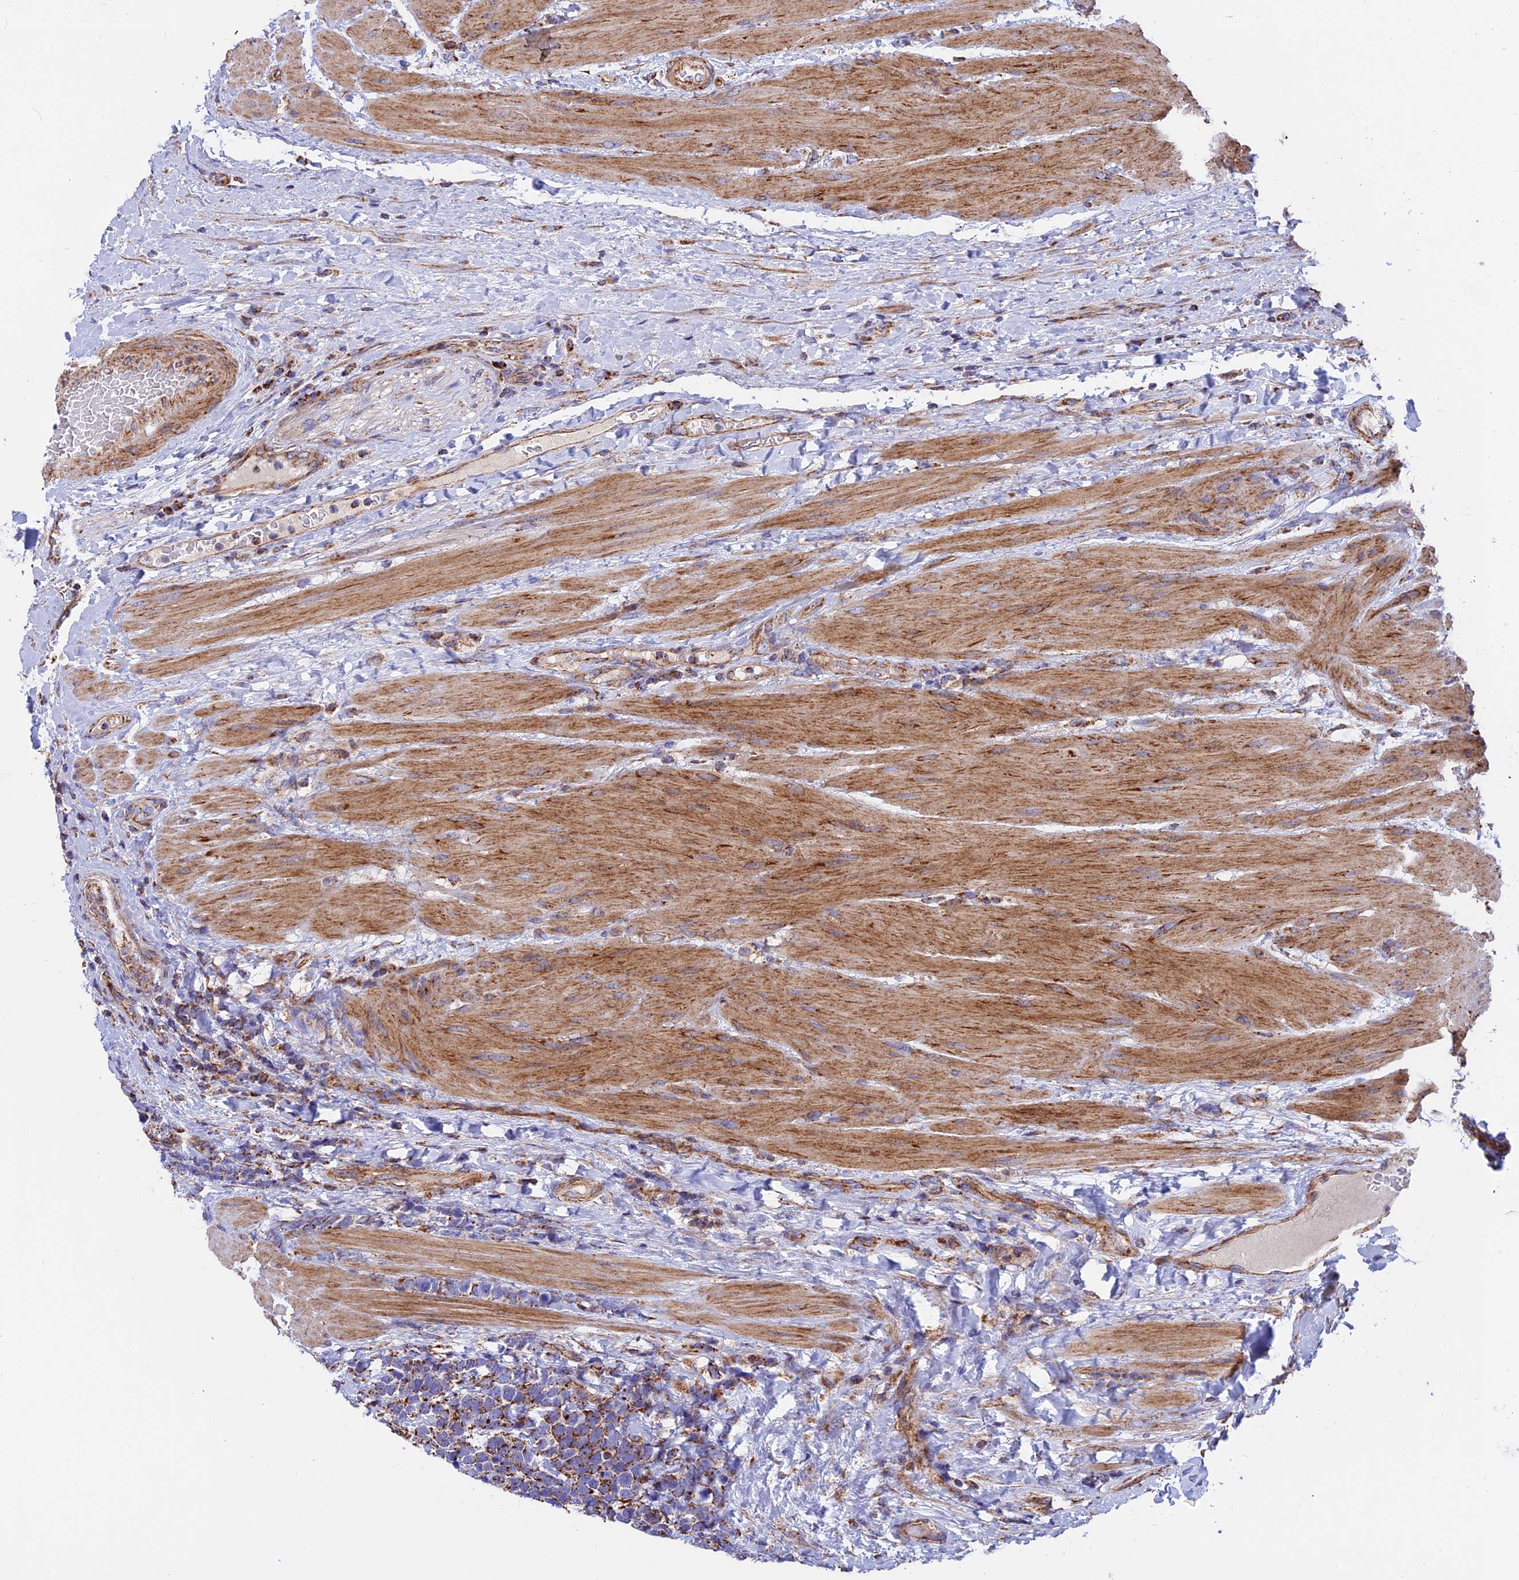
{"staining": {"intensity": "strong", "quantity": ">75%", "location": "cytoplasmic/membranous"}, "tissue": "urothelial cancer", "cell_type": "Tumor cells", "image_type": "cancer", "snomed": [{"axis": "morphology", "description": "Urothelial carcinoma, High grade"}, {"axis": "topography", "description": "Urinary bladder"}], "caption": "Immunohistochemistry (IHC) image of neoplastic tissue: human urothelial carcinoma (high-grade) stained using IHC demonstrates high levels of strong protein expression localized specifically in the cytoplasmic/membranous of tumor cells, appearing as a cytoplasmic/membranous brown color.", "gene": "UQCRB", "patient": {"sex": "female", "age": 82}}